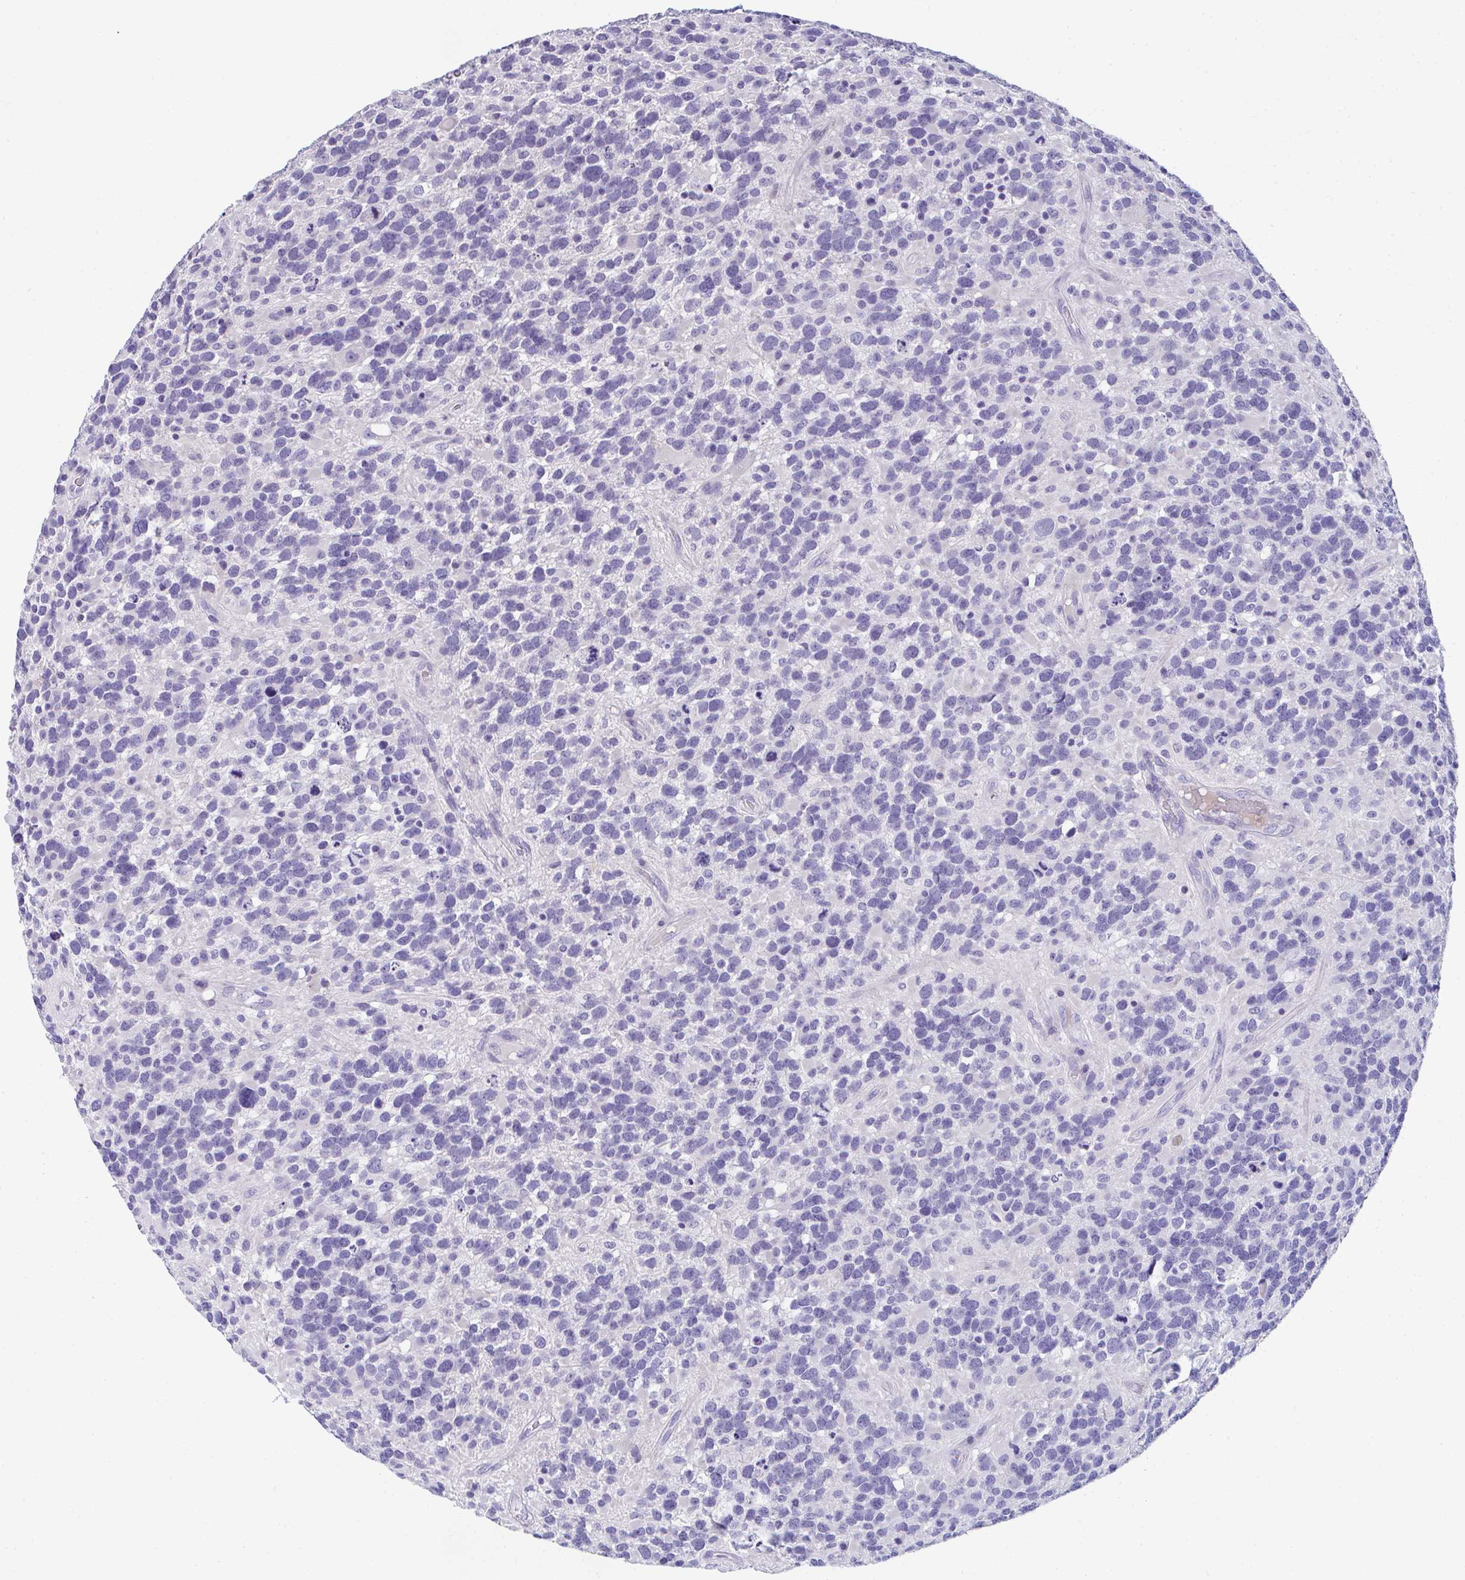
{"staining": {"intensity": "negative", "quantity": "none", "location": "none"}, "tissue": "glioma", "cell_type": "Tumor cells", "image_type": "cancer", "snomed": [{"axis": "morphology", "description": "Glioma, malignant, High grade"}, {"axis": "topography", "description": "Brain"}], "caption": "DAB immunohistochemical staining of human glioma shows no significant positivity in tumor cells.", "gene": "TTC30B", "patient": {"sex": "female", "age": 40}}